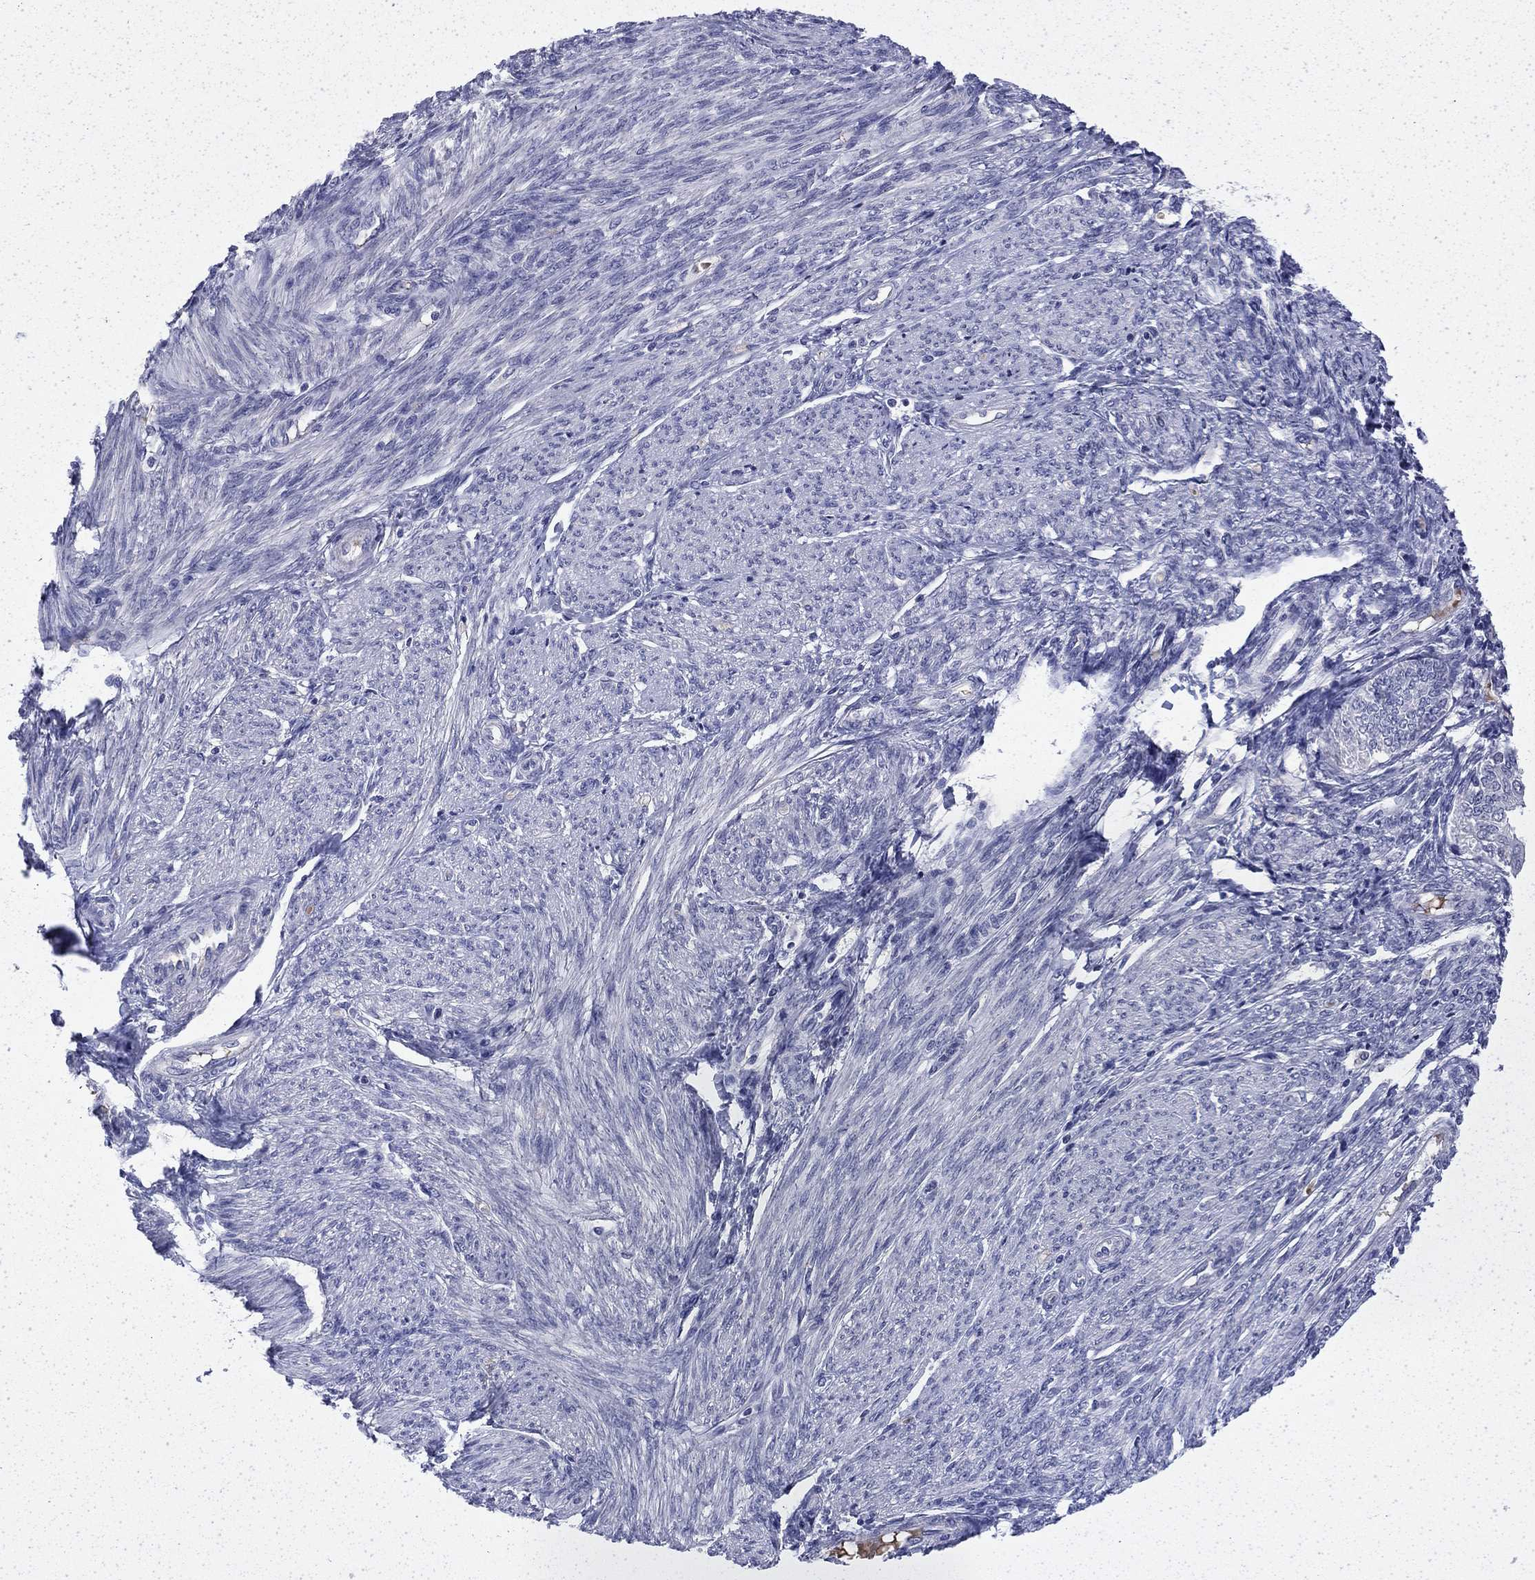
{"staining": {"intensity": "negative", "quantity": "none", "location": "none"}, "tissue": "endometrial cancer", "cell_type": "Tumor cells", "image_type": "cancer", "snomed": [{"axis": "morphology", "description": "Adenocarcinoma, NOS"}, {"axis": "topography", "description": "Endometrium"}], "caption": "This is a histopathology image of immunohistochemistry (IHC) staining of endometrial adenocarcinoma, which shows no staining in tumor cells.", "gene": "ENPP6", "patient": {"sex": "female", "age": 68}}